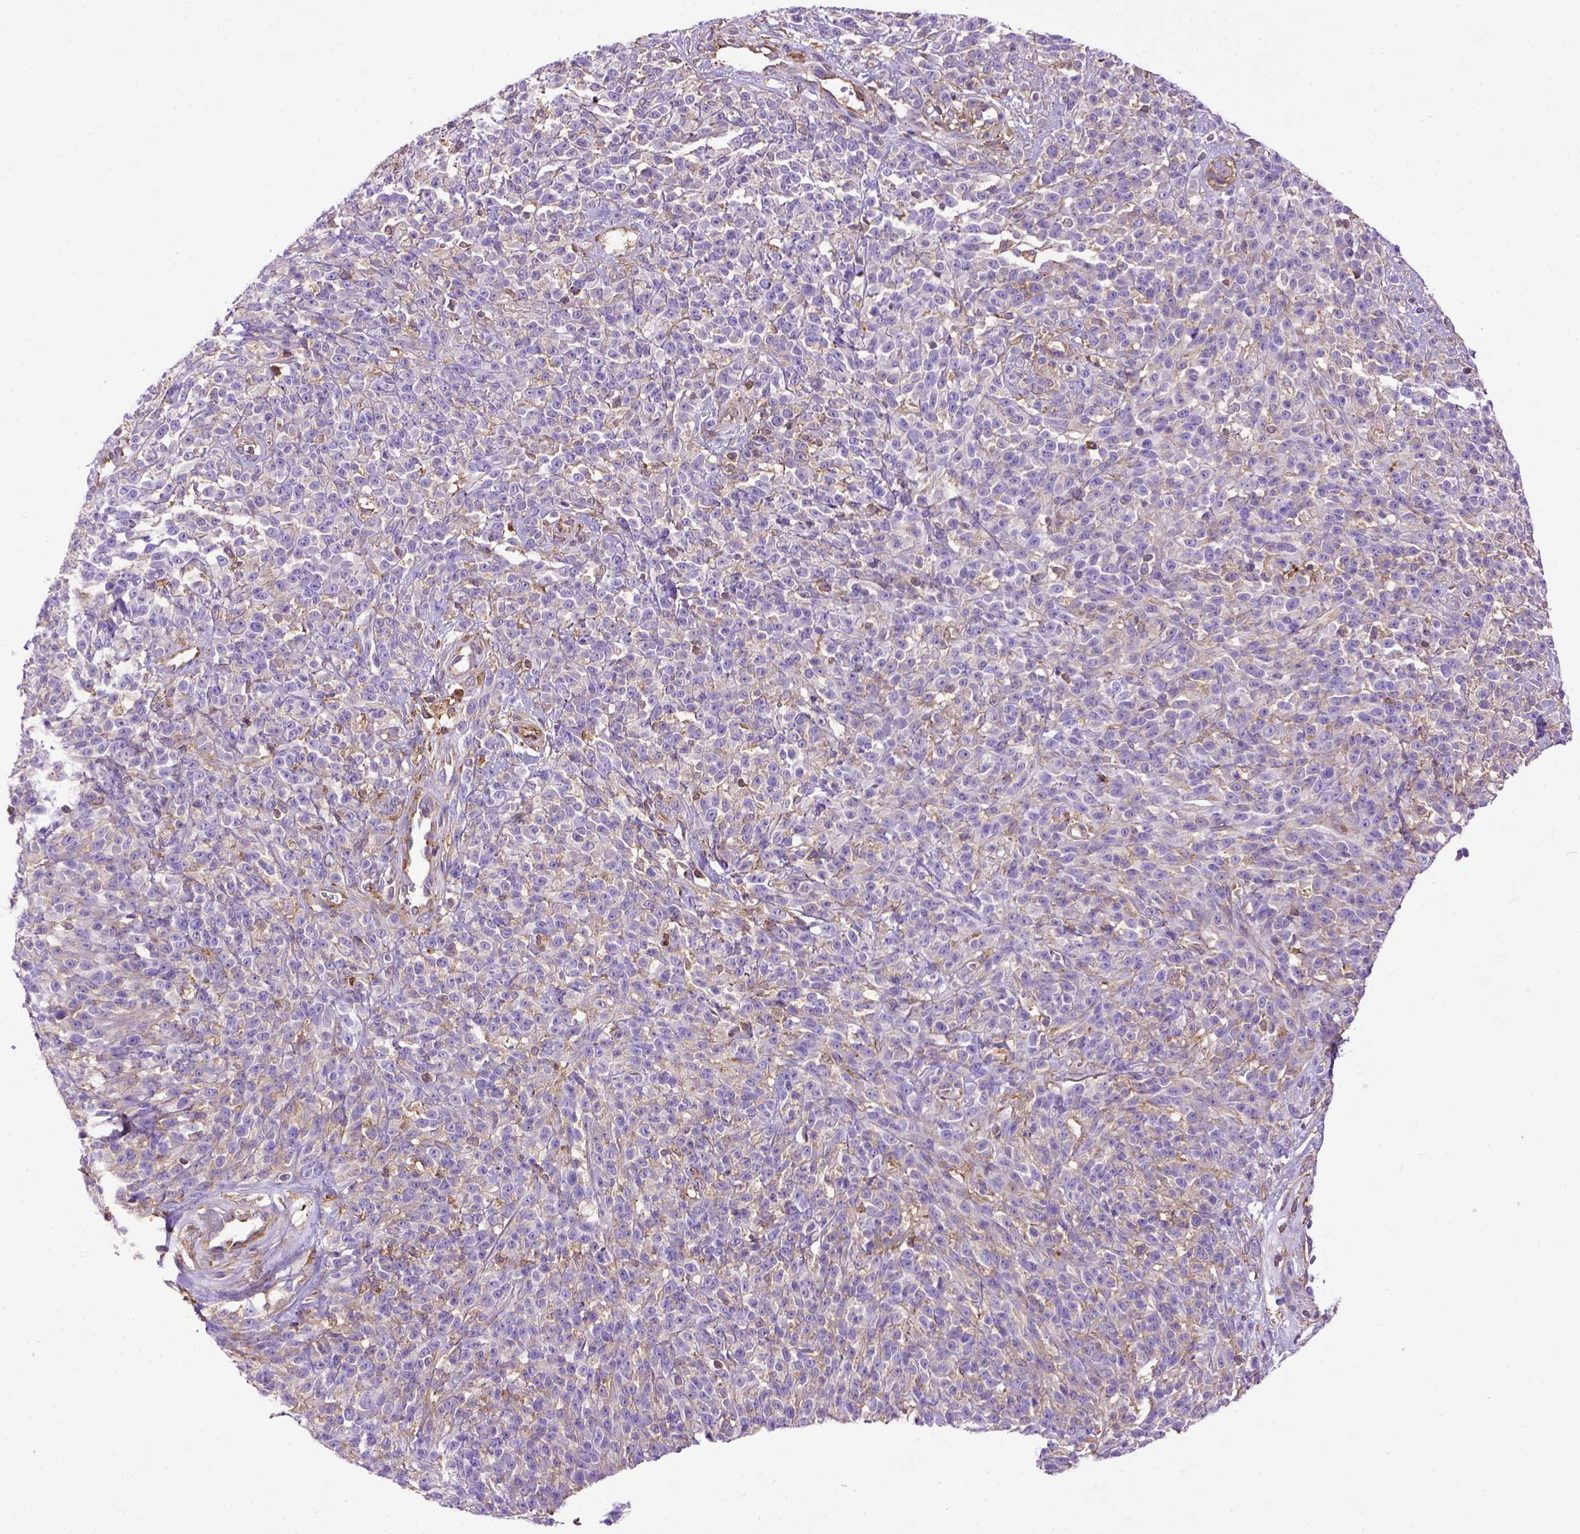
{"staining": {"intensity": "negative", "quantity": "none", "location": "none"}, "tissue": "melanoma", "cell_type": "Tumor cells", "image_type": "cancer", "snomed": [{"axis": "morphology", "description": "Malignant melanoma, NOS"}, {"axis": "topography", "description": "Skin"}, {"axis": "topography", "description": "Skin of trunk"}], "caption": "Photomicrograph shows no significant protein staining in tumor cells of malignant melanoma. (DAB immunohistochemistry, high magnification).", "gene": "MVP", "patient": {"sex": "male", "age": 74}}